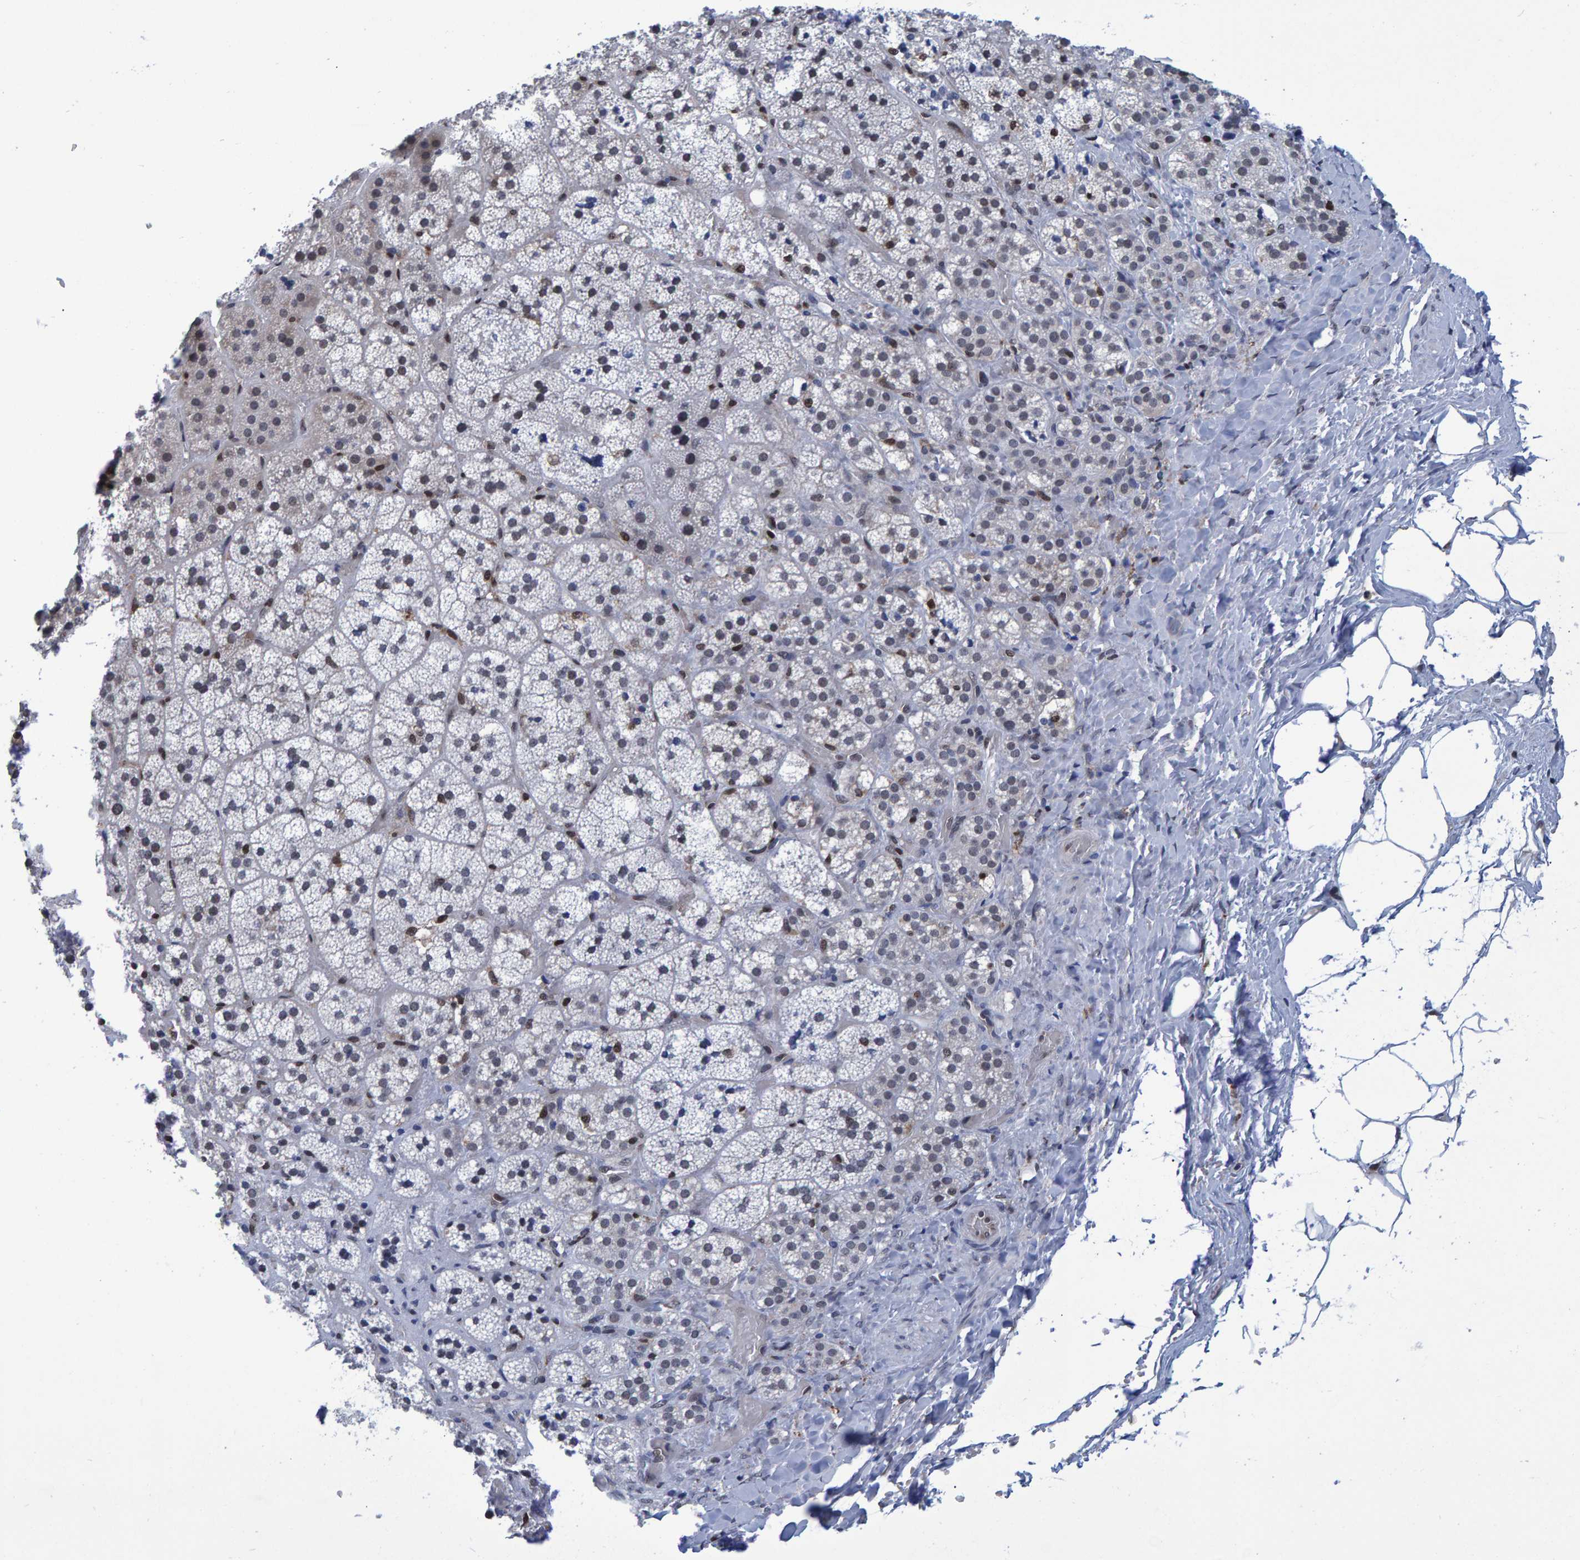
{"staining": {"intensity": "weak", "quantity": "<25%", "location": "nuclear"}, "tissue": "adrenal gland", "cell_type": "Glandular cells", "image_type": "normal", "snomed": [{"axis": "morphology", "description": "Normal tissue, NOS"}, {"axis": "topography", "description": "Adrenal gland"}], "caption": "DAB (3,3'-diaminobenzidine) immunohistochemical staining of benign adrenal gland shows no significant staining in glandular cells.", "gene": "QKI", "patient": {"sex": "female", "age": 44}}